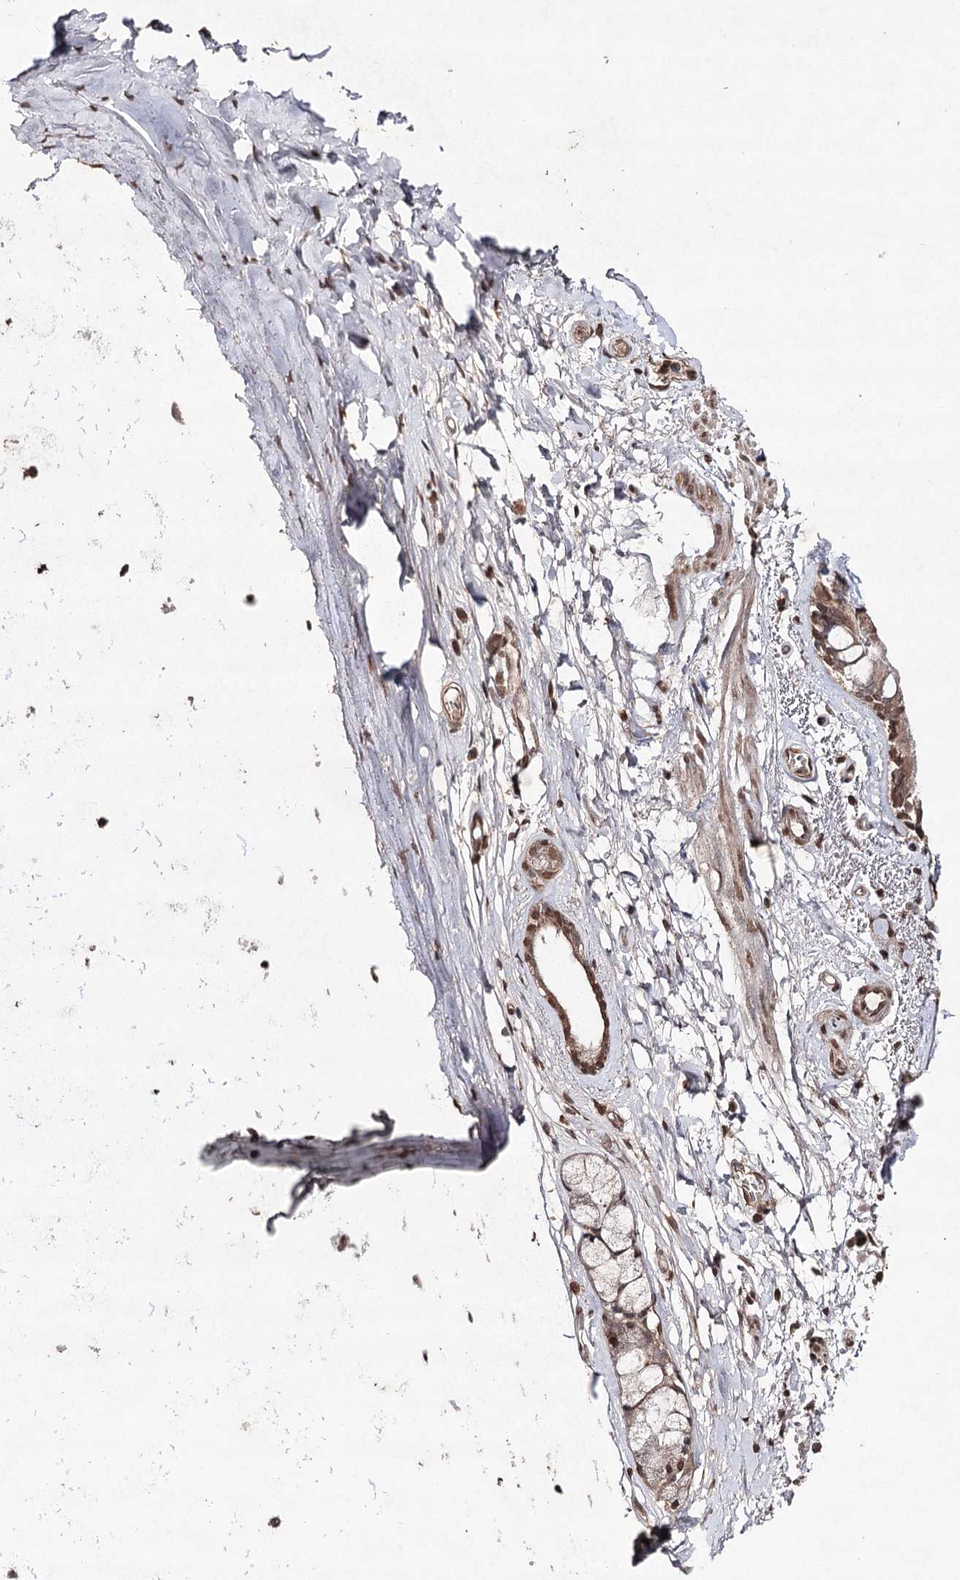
{"staining": {"intensity": "moderate", "quantity": ">75%", "location": "nuclear"}, "tissue": "adipose tissue", "cell_type": "Adipocytes", "image_type": "normal", "snomed": [{"axis": "morphology", "description": "Normal tissue, NOS"}, {"axis": "topography", "description": "Lymph node"}, {"axis": "topography", "description": "Bronchus"}], "caption": "This histopathology image shows immunohistochemistry staining of benign human adipose tissue, with medium moderate nuclear staining in approximately >75% of adipocytes.", "gene": "ATG14", "patient": {"sex": "male", "age": 63}}